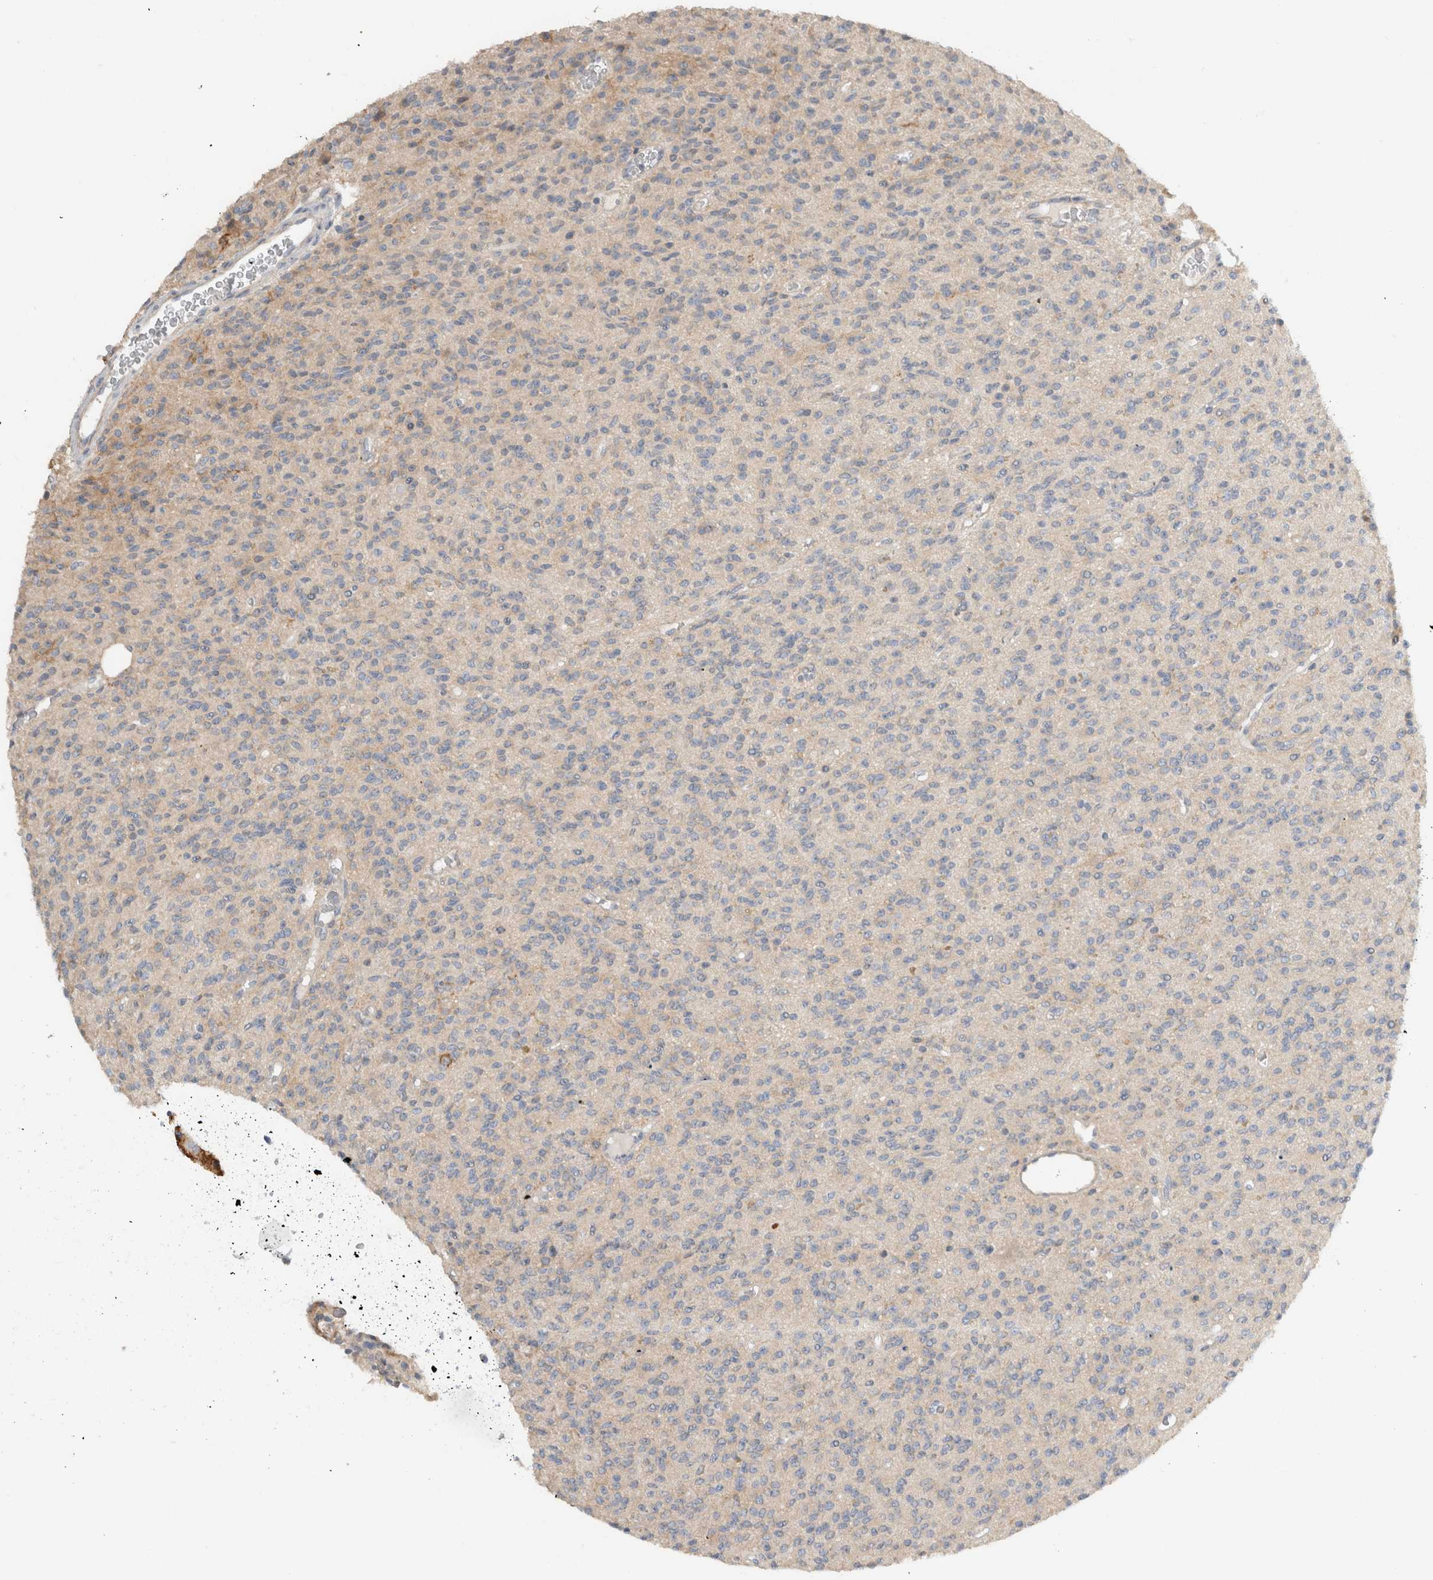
{"staining": {"intensity": "negative", "quantity": "none", "location": "none"}, "tissue": "glioma", "cell_type": "Tumor cells", "image_type": "cancer", "snomed": [{"axis": "morphology", "description": "Glioma, malignant, High grade"}, {"axis": "topography", "description": "Brain"}], "caption": "Tumor cells show no significant protein staining in high-grade glioma (malignant).", "gene": "ERCC6L2", "patient": {"sex": "male", "age": 34}}